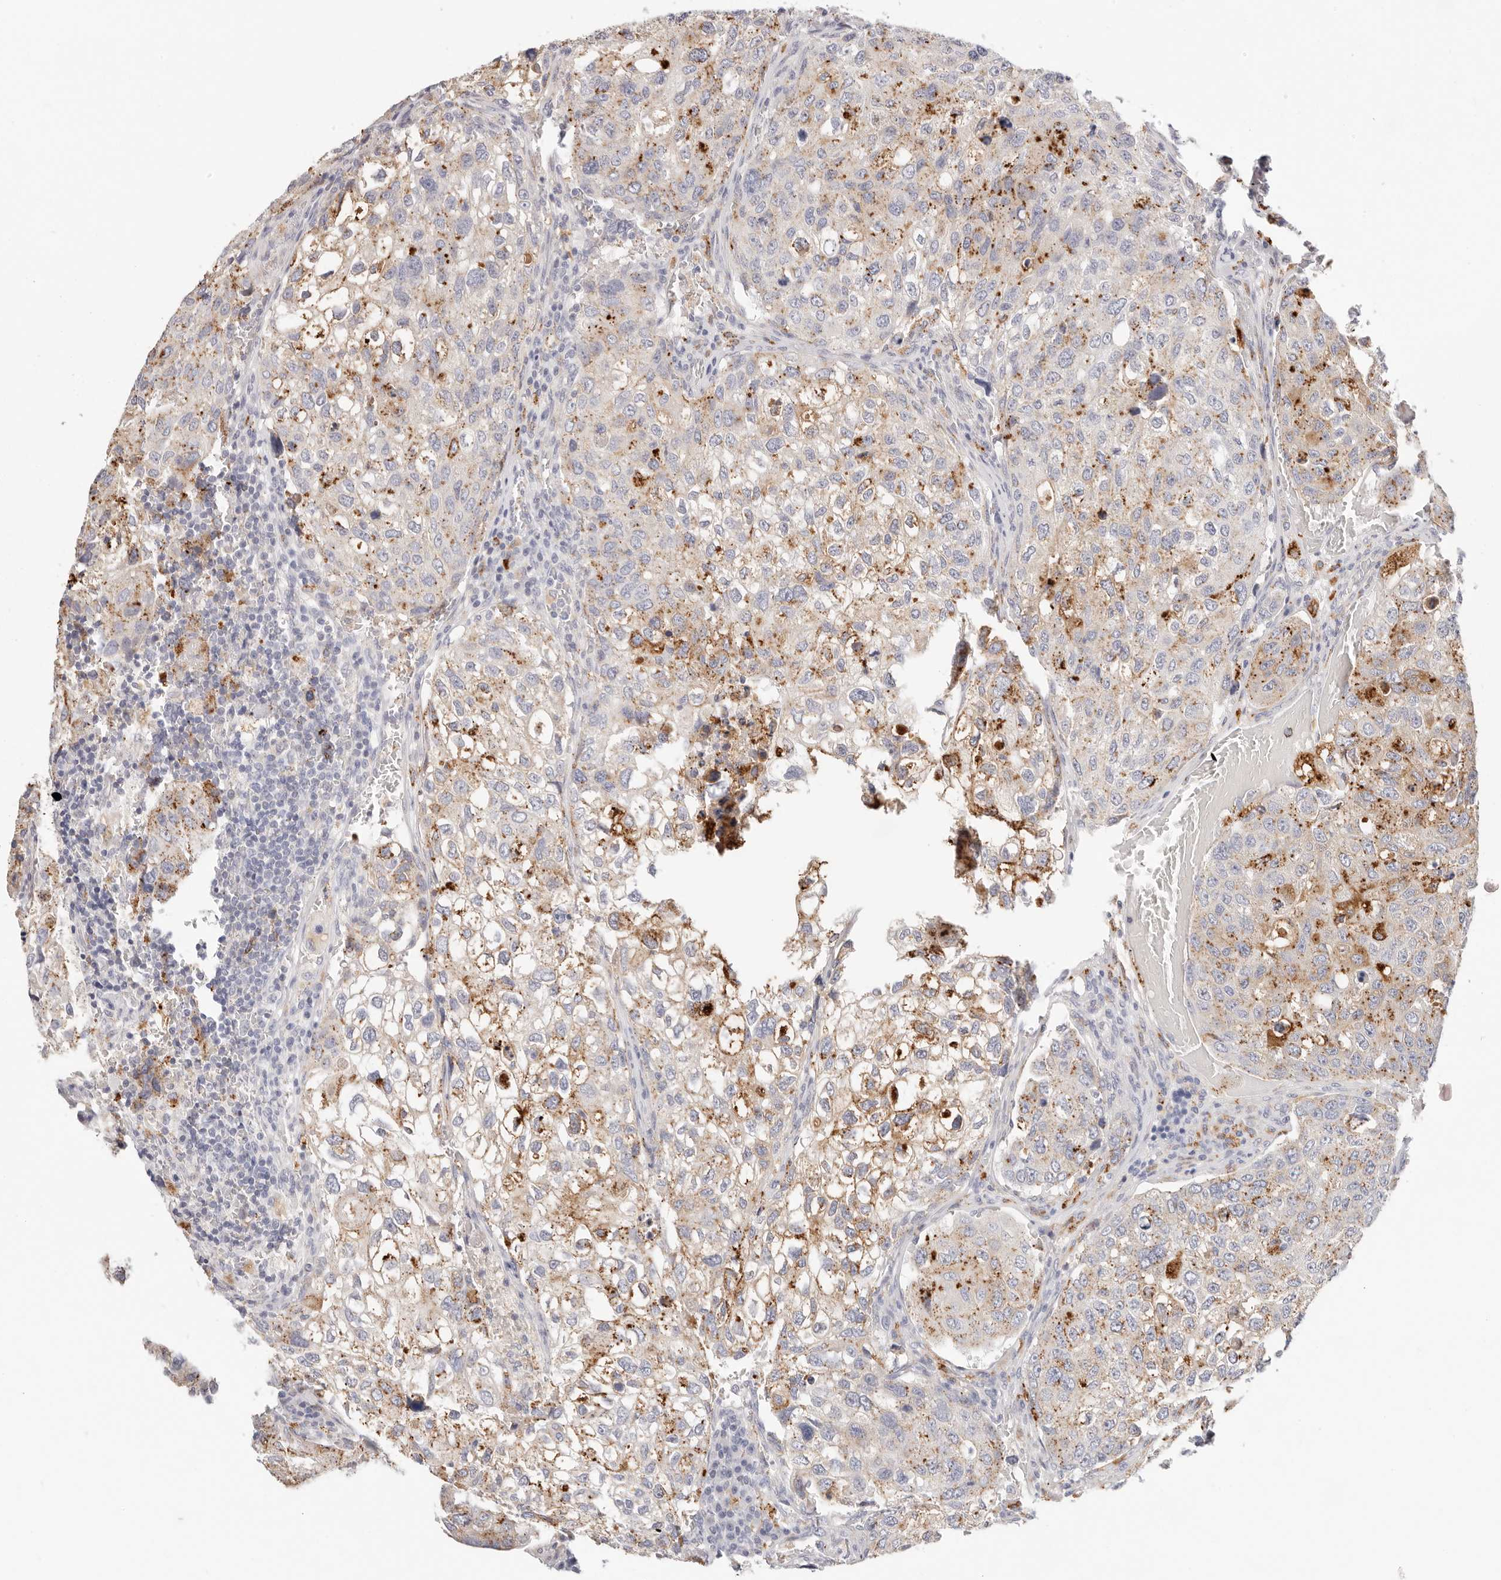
{"staining": {"intensity": "moderate", "quantity": "25%-75%", "location": "cytoplasmic/membranous"}, "tissue": "urothelial cancer", "cell_type": "Tumor cells", "image_type": "cancer", "snomed": [{"axis": "morphology", "description": "Urothelial carcinoma, High grade"}, {"axis": "topography", "description": "Lymph node"}, {"axis": "topography", "description": "Urinary bladder"}], "caption": "IHC staining of urothelial carcinoma (high-grade), which shows medium levels of moderate cytoplasmic/membranous positivity in about 25%-75% of tumor cells indicating moderate cytoplasmic/membranous protein expression. The staining was performed using DAB (brown) for protein detection and nuclei were counterstained in hematoxylin (blue).", "gene": "STKLD1", "patient": {"sex": "male", "age": 51}}